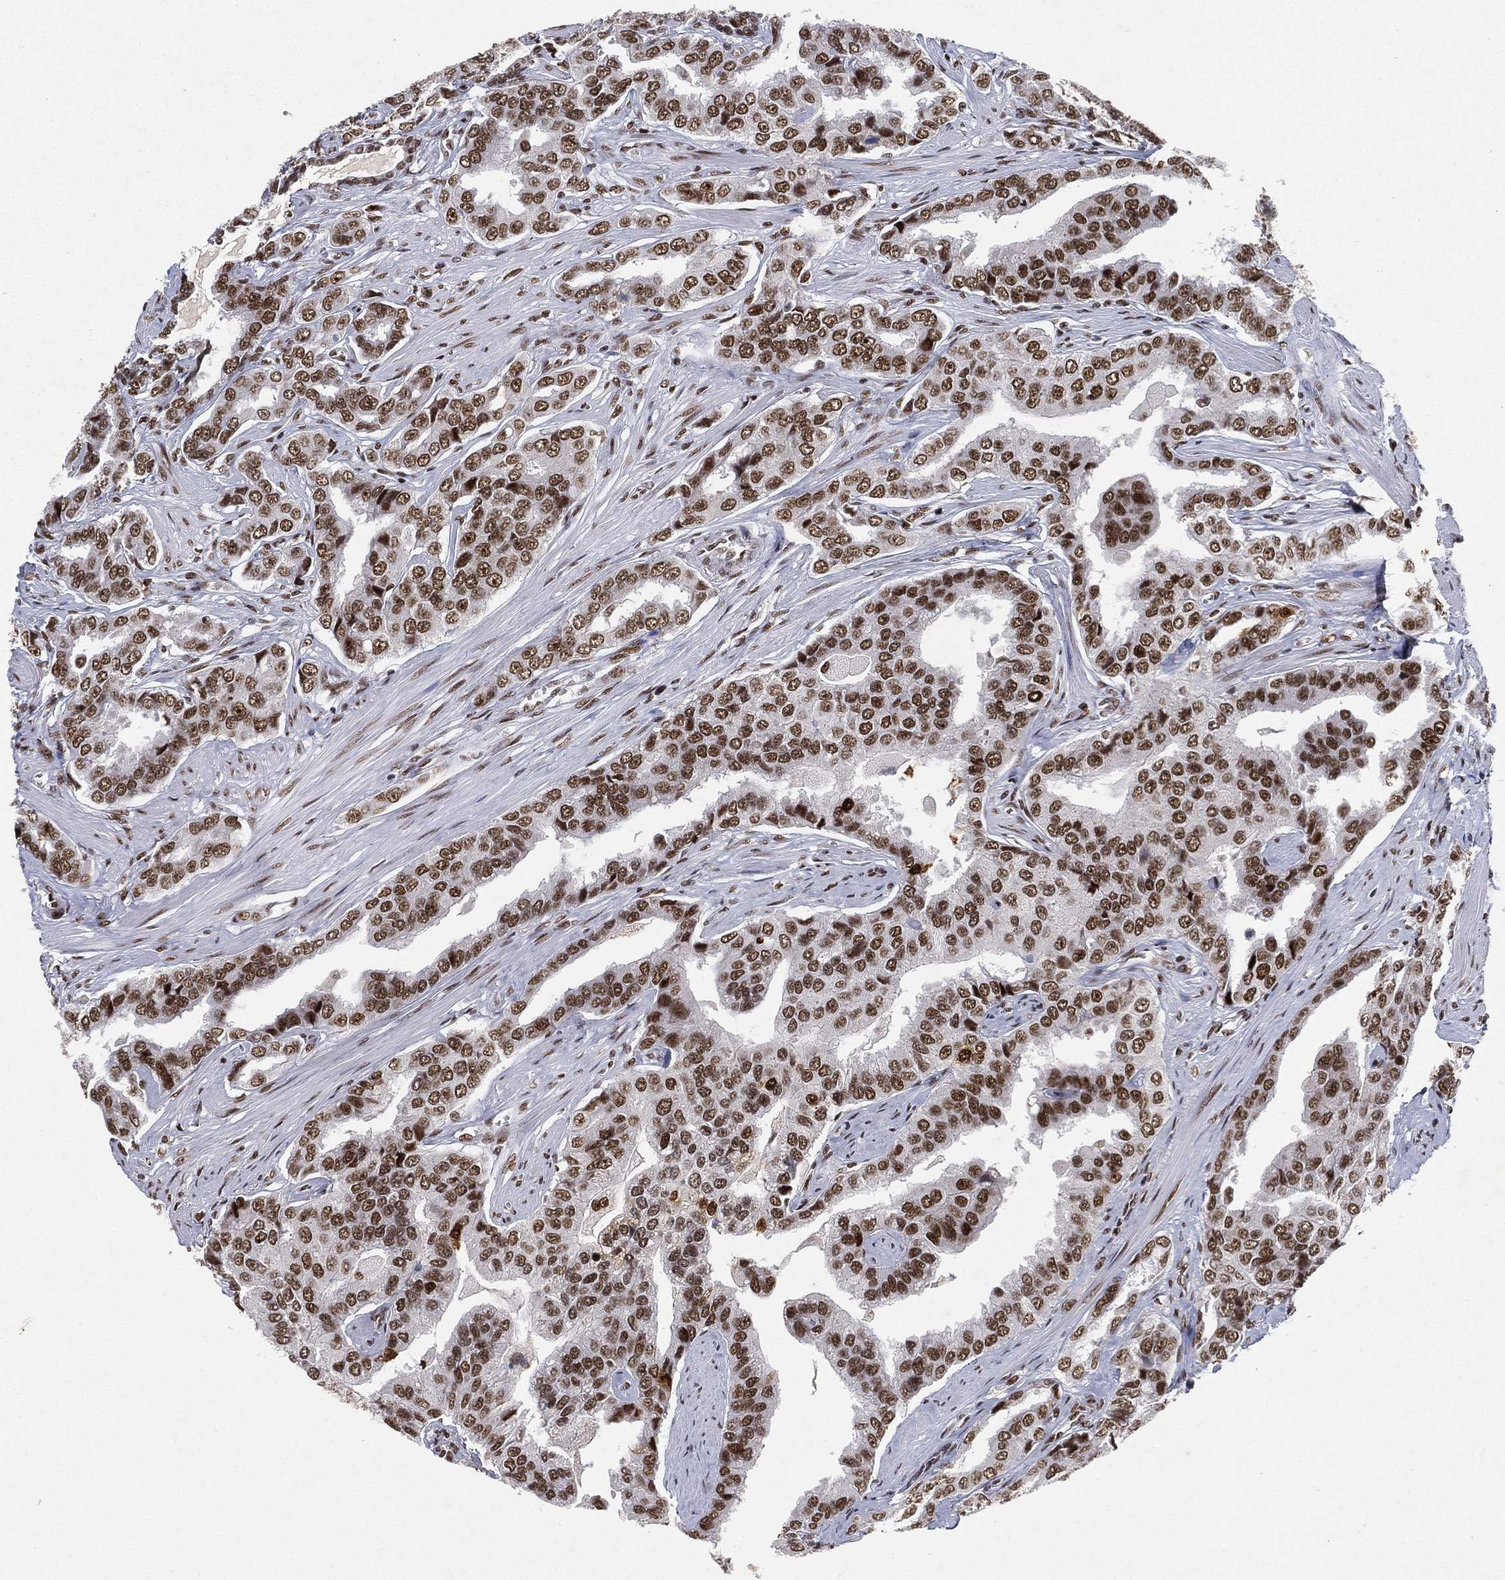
{"staining": {"intensity": "strong", "quantity": ">75%", "location": "nuclear"}, "tissue": "prostate cancer", "cell_type": "Tumor cells", "image_type": "cancer", "snomed": [{"axis": "morphology", "description": "Adenocarcinoma, NOS"}, {"axis": "topography", "description": "Prostate and seminal vesicle, NOS"}, {"axis": "topography", "description": "Prostate"}], "caption": "Immunohistochemical staining of human prostate cancer (adenocarcinoma) displays high levels of strong nuclear protein positivity in about >75% of tumor cells. The protein of interest is stained brown, and the nuclei are stained in blue (DAB (3,3'-diaminobenzidine) IHC with brightfield microscopy, high magnification).", "gene": "DDX27", "patient": {"sex": "male", "age": 69}}